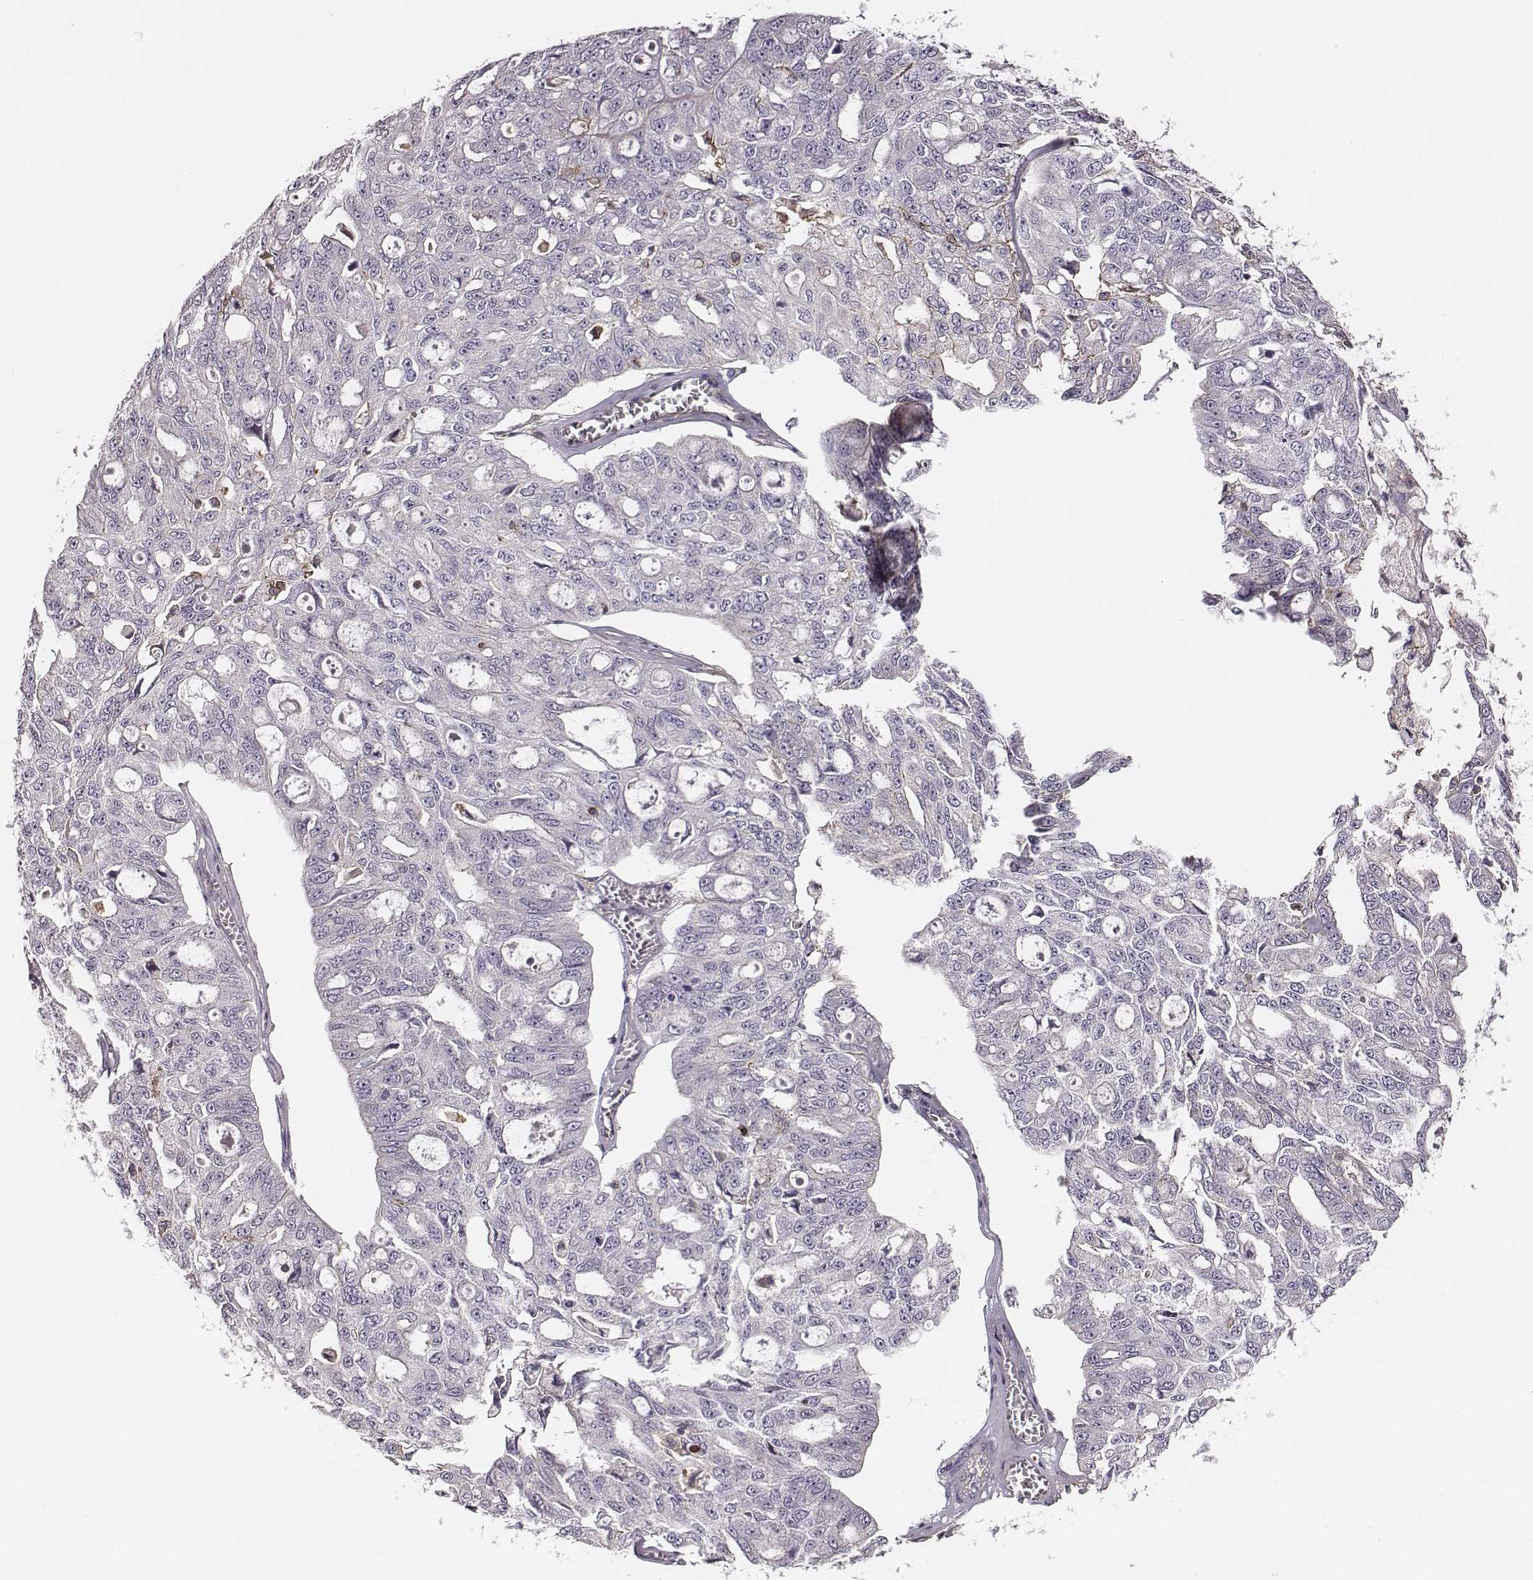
{"staining": {"intensity": "negative", "quantity": "none", "location": "none"}, "tissue": "ovarian cancer", "cell_type": "Tumor cells", "image_type": "cancer", "snomed": [{"axis": "morphology", "description": "Carcinoma, endometroid"}, {"axis": "topography", "description": "Ovary"}], "caption": "Immunohistochemistry (IHC) micrograph of neoplastic tissue: endometroid carcinoma (ovarian) stained with DAB shows no significant protein staining in tumor cells. (DAB (3,3'-diaminobenzidine) IHC, high magnification).", "gene": "ZYX", "patient": {"sex": "female", "age": 65}}